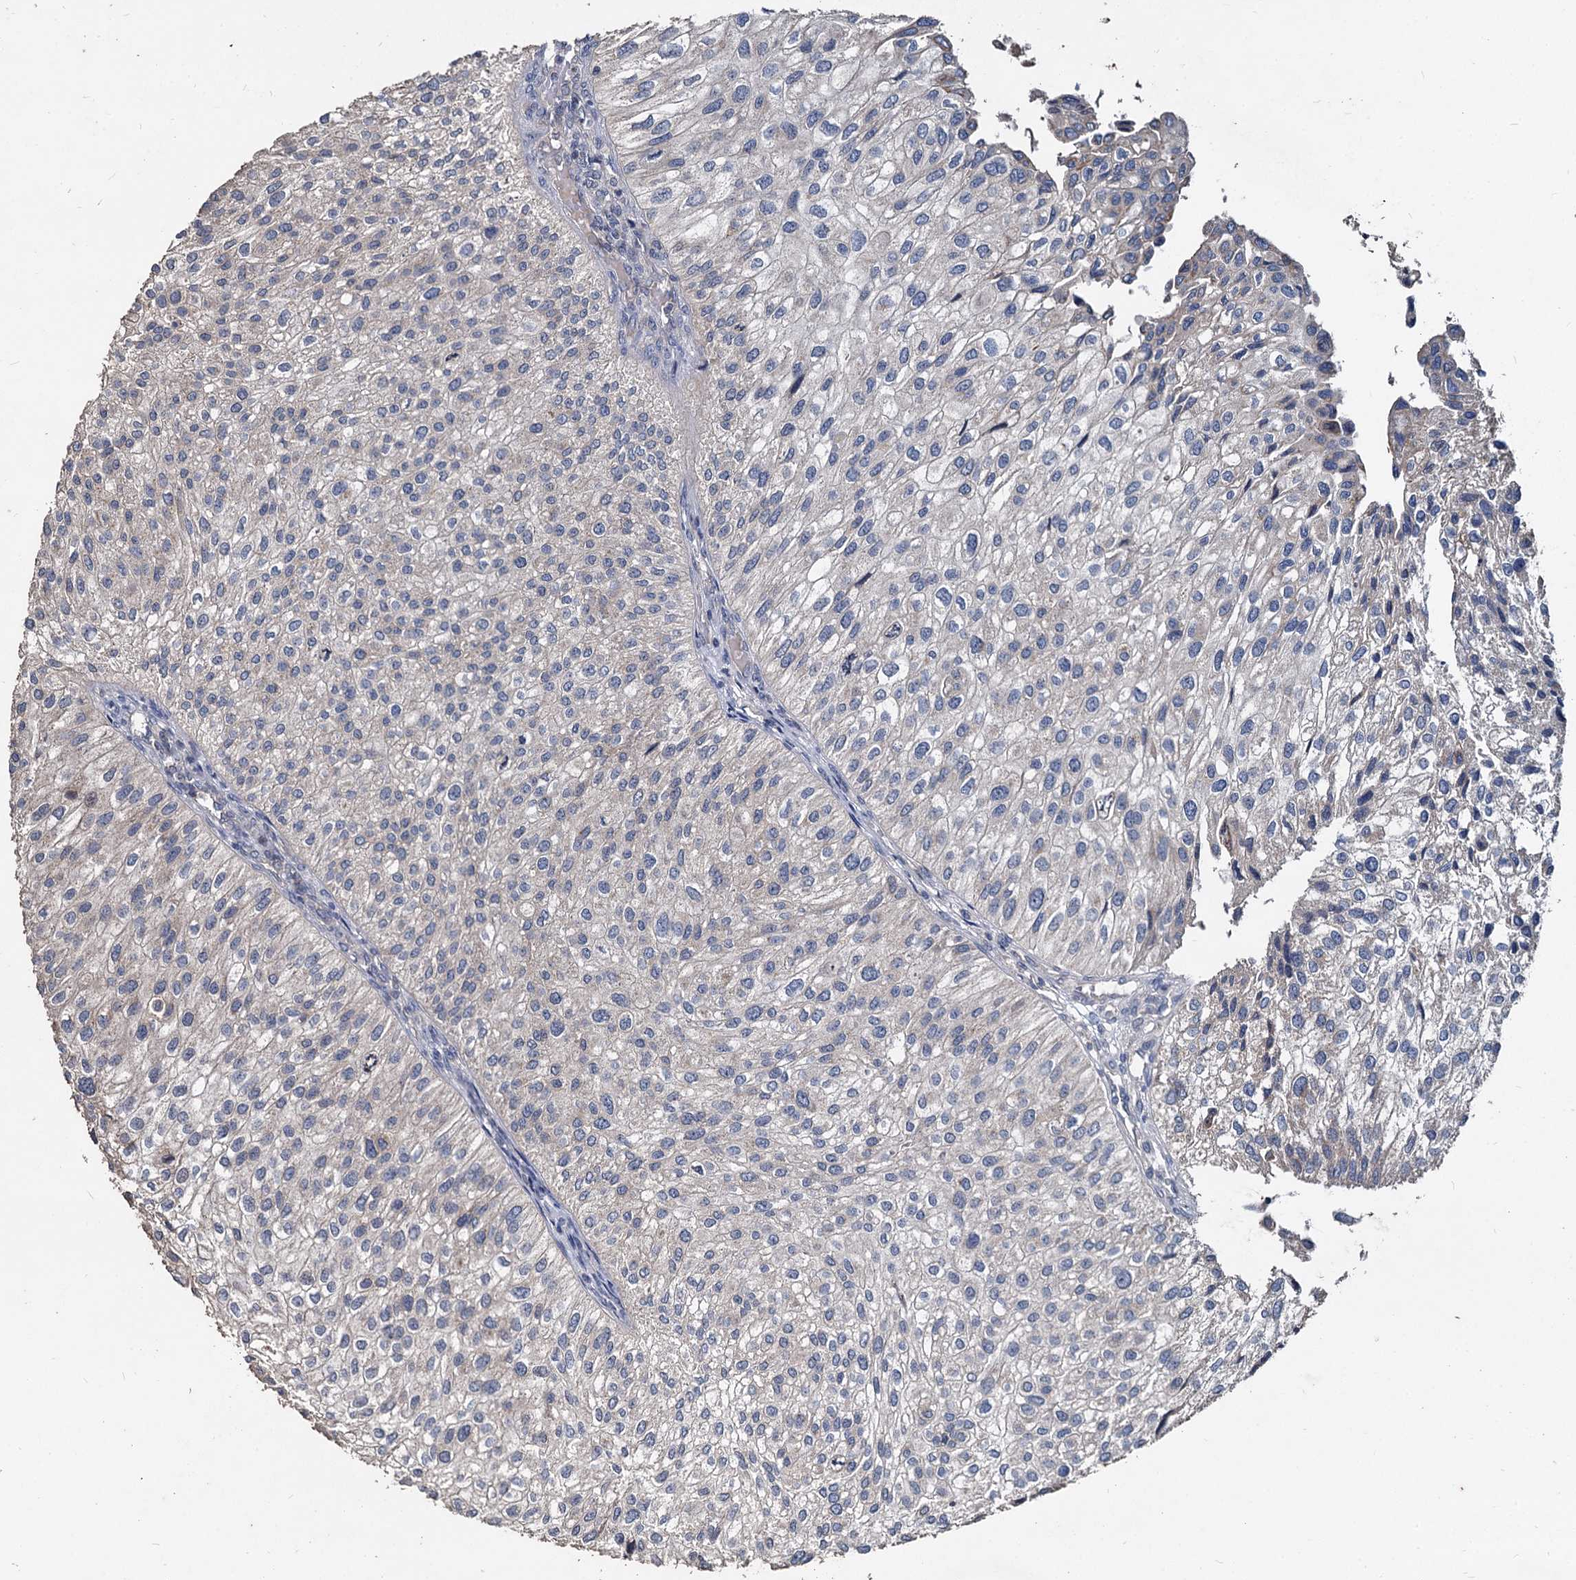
{"staining": {"intensity": "weak", "quantity": "<25%", "location": "cytoplasmic/membranous"}, "tissue": "urothelial cancer", "cell_type": "Tumor cells", "image_type": "cancer", "snomed": [{"axis": "morphology", "description": "Urothelial carcinoma, Low grade"}, {"axis": "topography", "description": "Urinary bladder"}], "caption": "Tumor cells are negative for protein expression in human urothelial cancer. (Stains: DAB IHC with hematoxylin counter stain, Microscopy: brightfield microscopy at high magnification).", "gene": "DEPDC4", "patient": {"sex": "female", "age": 89}}